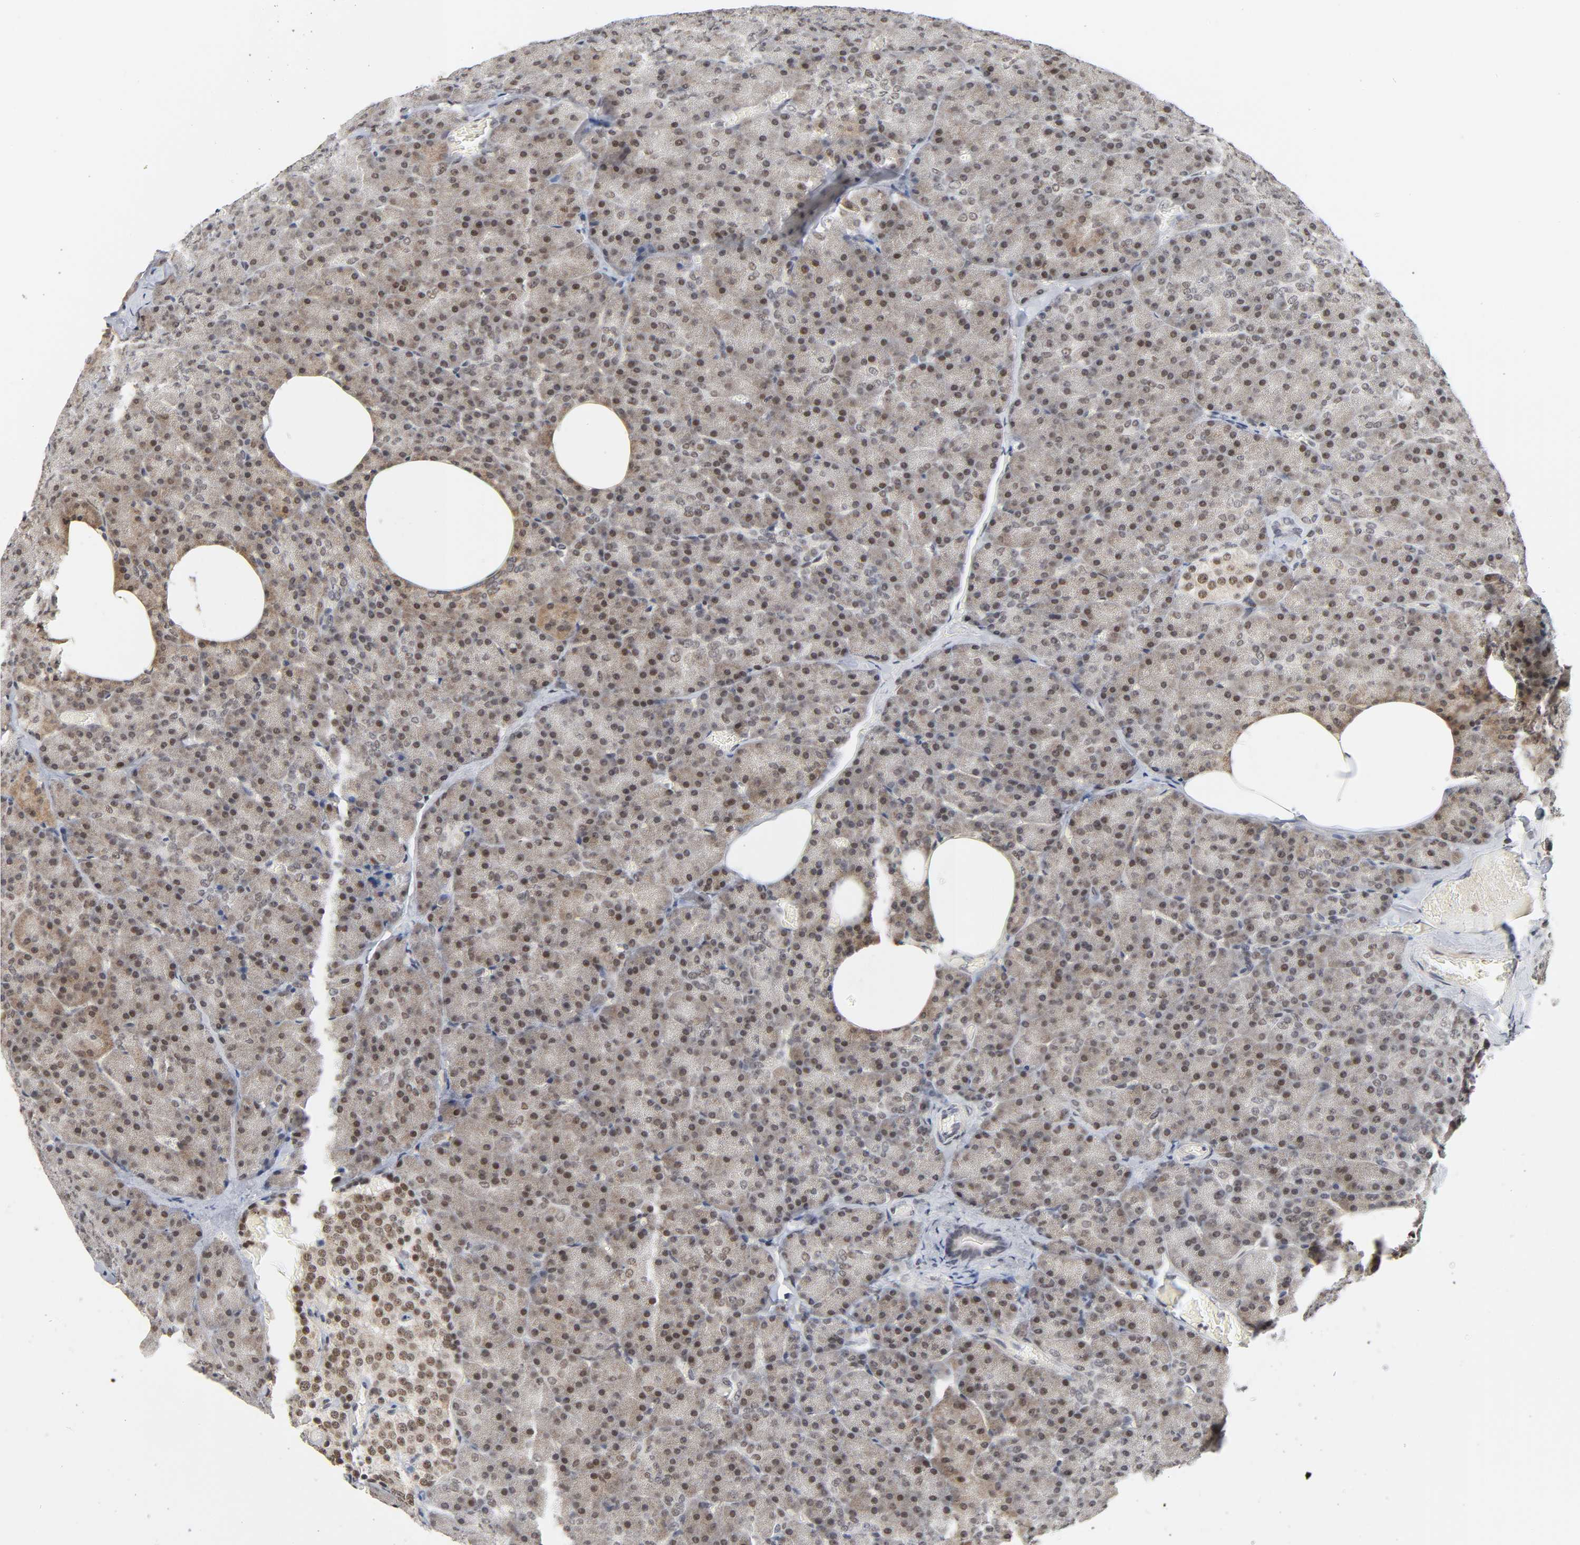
{"staining": {"intensity": "moderate", "quantity": ">75%", "location": "nuclear"}, "tissue": "pancreas", "cell_type": "Exocrine glandular cells", "image_type": "normal", "snomed": [{"axis": "morphology", "description": "Normal tissue, NOS"}, {"axis": "topography", "description": "Pancreas"}], "caption": "Immunohistochemical staining of normal human pancreas displays >75% levels of moderate nuclear protein staining in approximately >75% of exocrine glandular cells. Immunohistochemistry stains the protein of interest in brown and the nuclei are stained blue.", "gene": "KAT2B", "patient": {"sex": "female", "age": 35}}